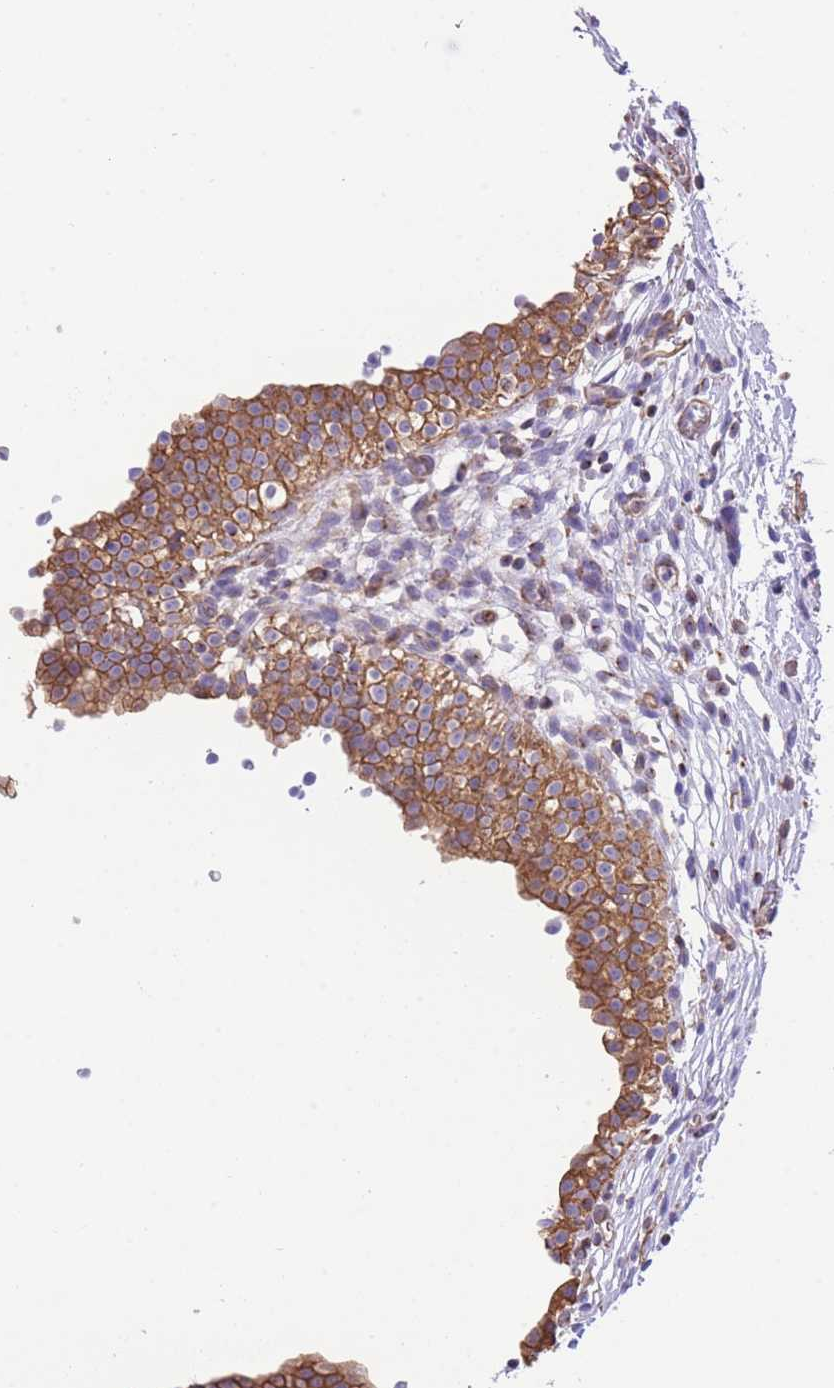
{"staining": {"intensity": "moderate", "quantity": "25%-75%", "location": "cytoplasmic/membranous"}, "tissue": "urinary bladder", "cell_type": "Urothelial cells", "image_type": "normal", "snomed": [{"axis": "morphology", "description": "Normal tissue, NOS"}, {"axis": "topography", "description": "Urinary bladder"}, {"axis": "topography", "description": "Peripheral nerve tissue"}], "caption": "Urinary bladder was stained to show a protein in brown. There is medium levels of moderate cytoplasmic/membranous positivity in about 25%-75% of urothelial cells. (DAB IHC, brown staining for protein, blue staining for nuclei).", "gene": "RHOU", "patient": {"sex": "male", "age": 55}}